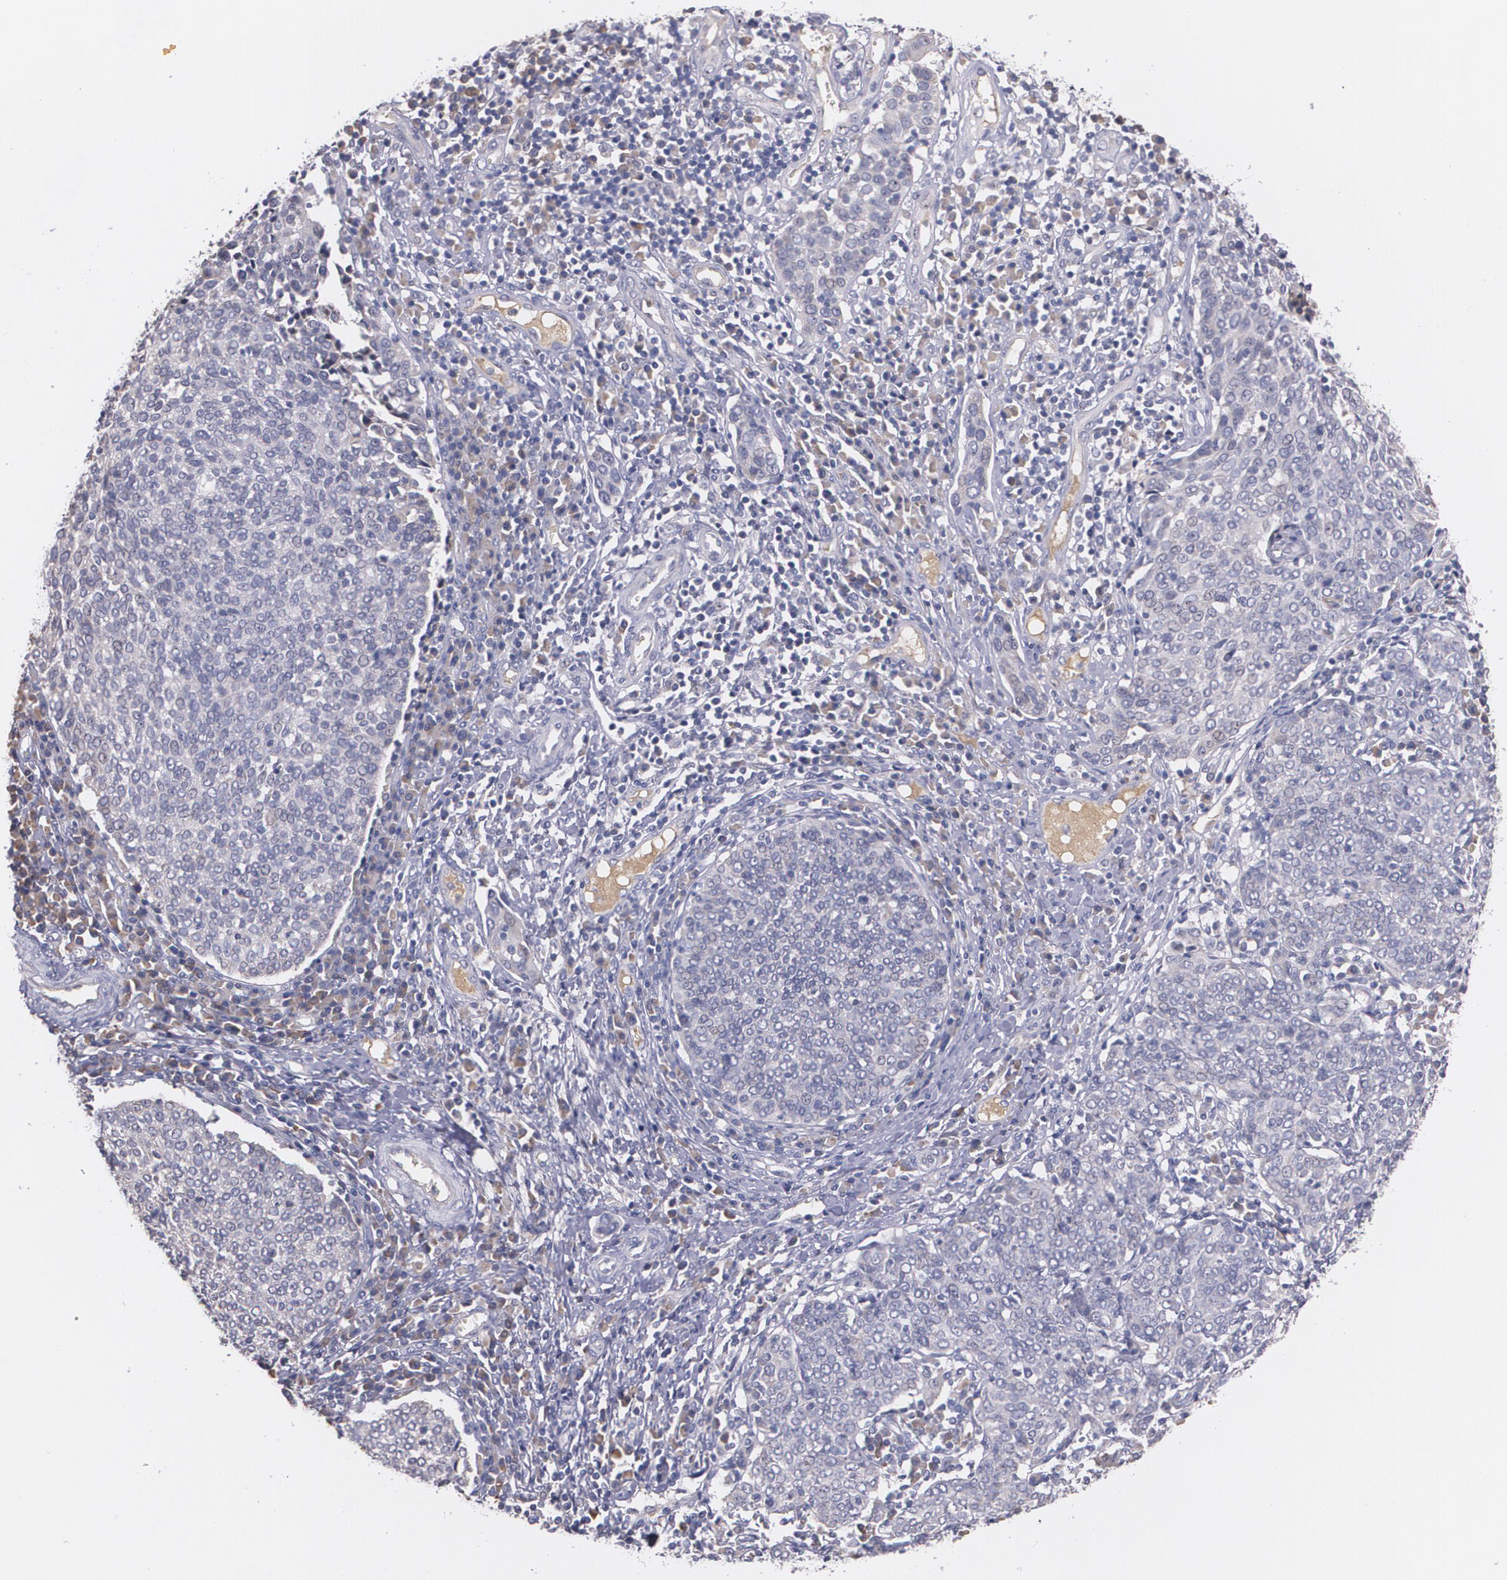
{"staining": {"intensity": "negative", "quantity": "none", "location": "none"}, "tissue": "cervical cancer", "cell_type": "Tumor cells", "image_type": "cancer", "snomed": [{"axis": "morphology", "description": "Squamous cell carcinoma, NOS"}, {"axis": "topography", "description": "Cervix"}], "caption": "The IHC image has no significant staining in tumor cells of cervical cancer (squamous cell carcinoma) tissue.", "gene": "AMBP", "patient": {"sex": "female", "age": 40}}